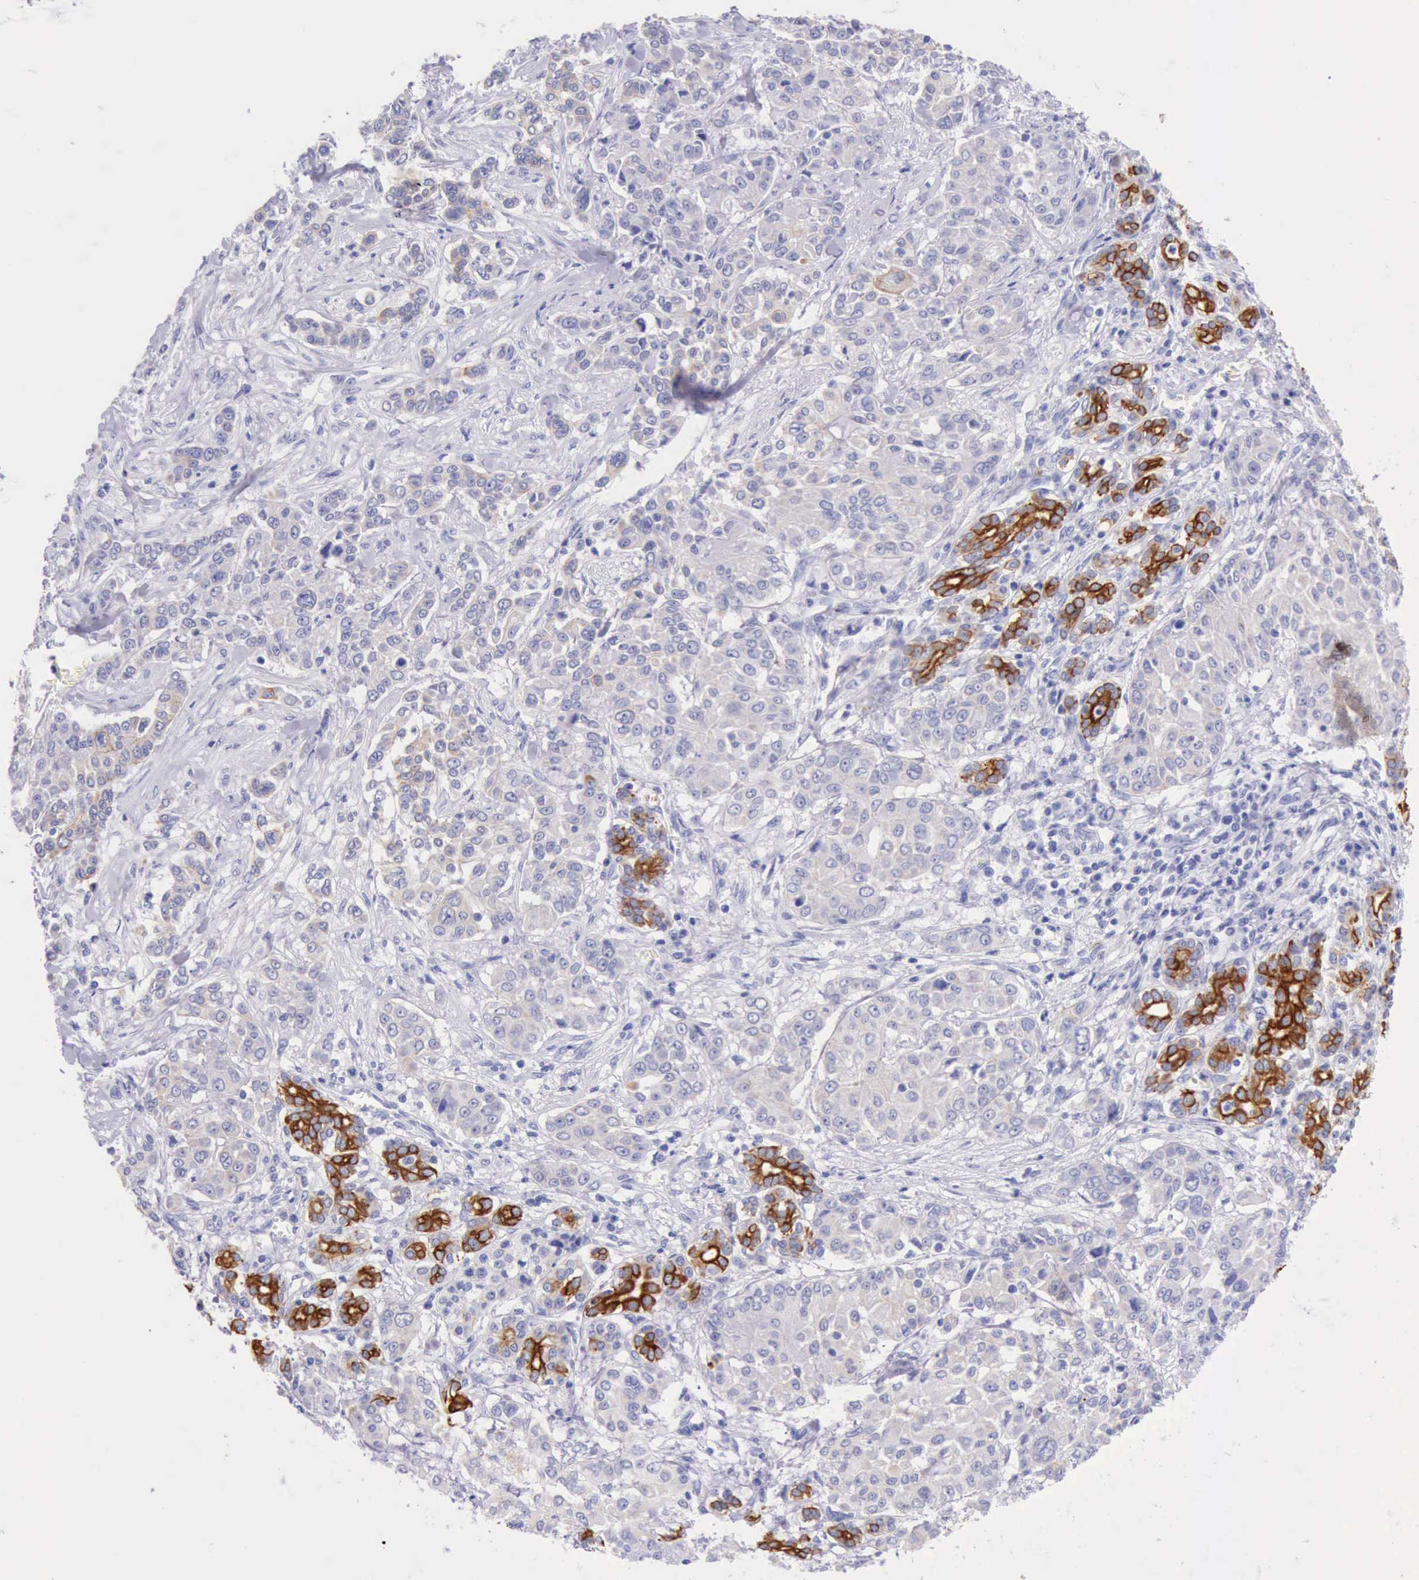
{"staining": {"intensity": "weak", "quantity": "<25%", "location": "cytoplasmic/membranous"}, "tissue": "pancreatic cancer", "cell_type": "Tumor cells", "image_type": "cancer", "snomed": [{"axis": "morphology", "description": "Adenocarcinoma, NOS"}, {"axis": "topography", "description": "Pancreas"}], "caption": "DAB immunohistochemical staining of pancreatic cancer (adenocarcinoma) demonstrates no significant expression in tumor cells.", "gene": "KRT8", "patient": {"sex": "female", "age": 52}}